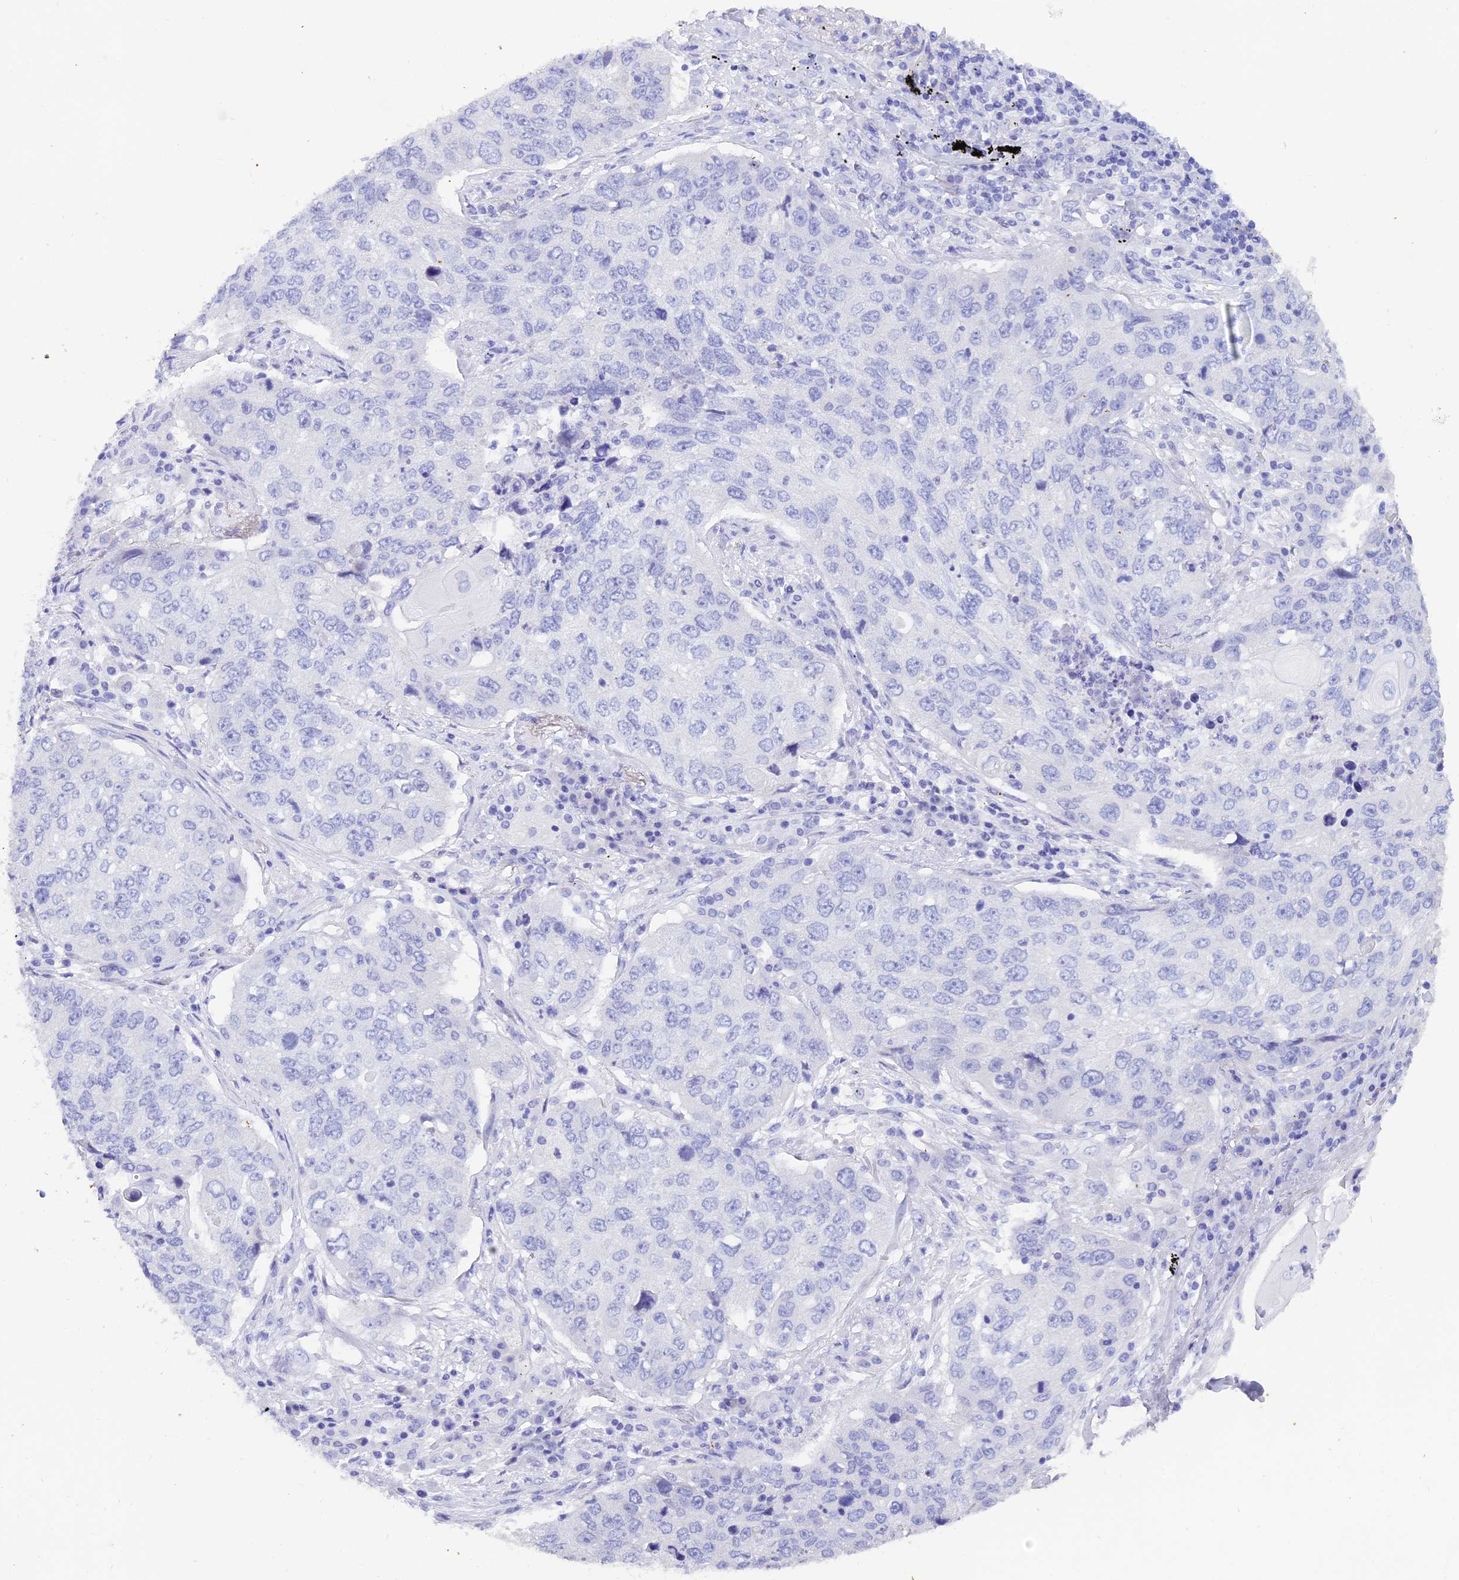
{"staining": {"intensity": "negative", "quantity": "none", "location": "none"}, "tissue": "lung cancer", "cell_type": "Tumor cells", "image_type": "cancer", "snomed": [{"axis": "morphology", "description": "Squamous cell carcinoma, NOS"}, {"axis": "topography", "description": "Lung"}], "caption": "Lung squamous cell carcinoma was stained to show a protein in brown. There is no significant staining in tumor cells.", "gene": "REG1A", "patient": {"sex": "female", "age": 63}}